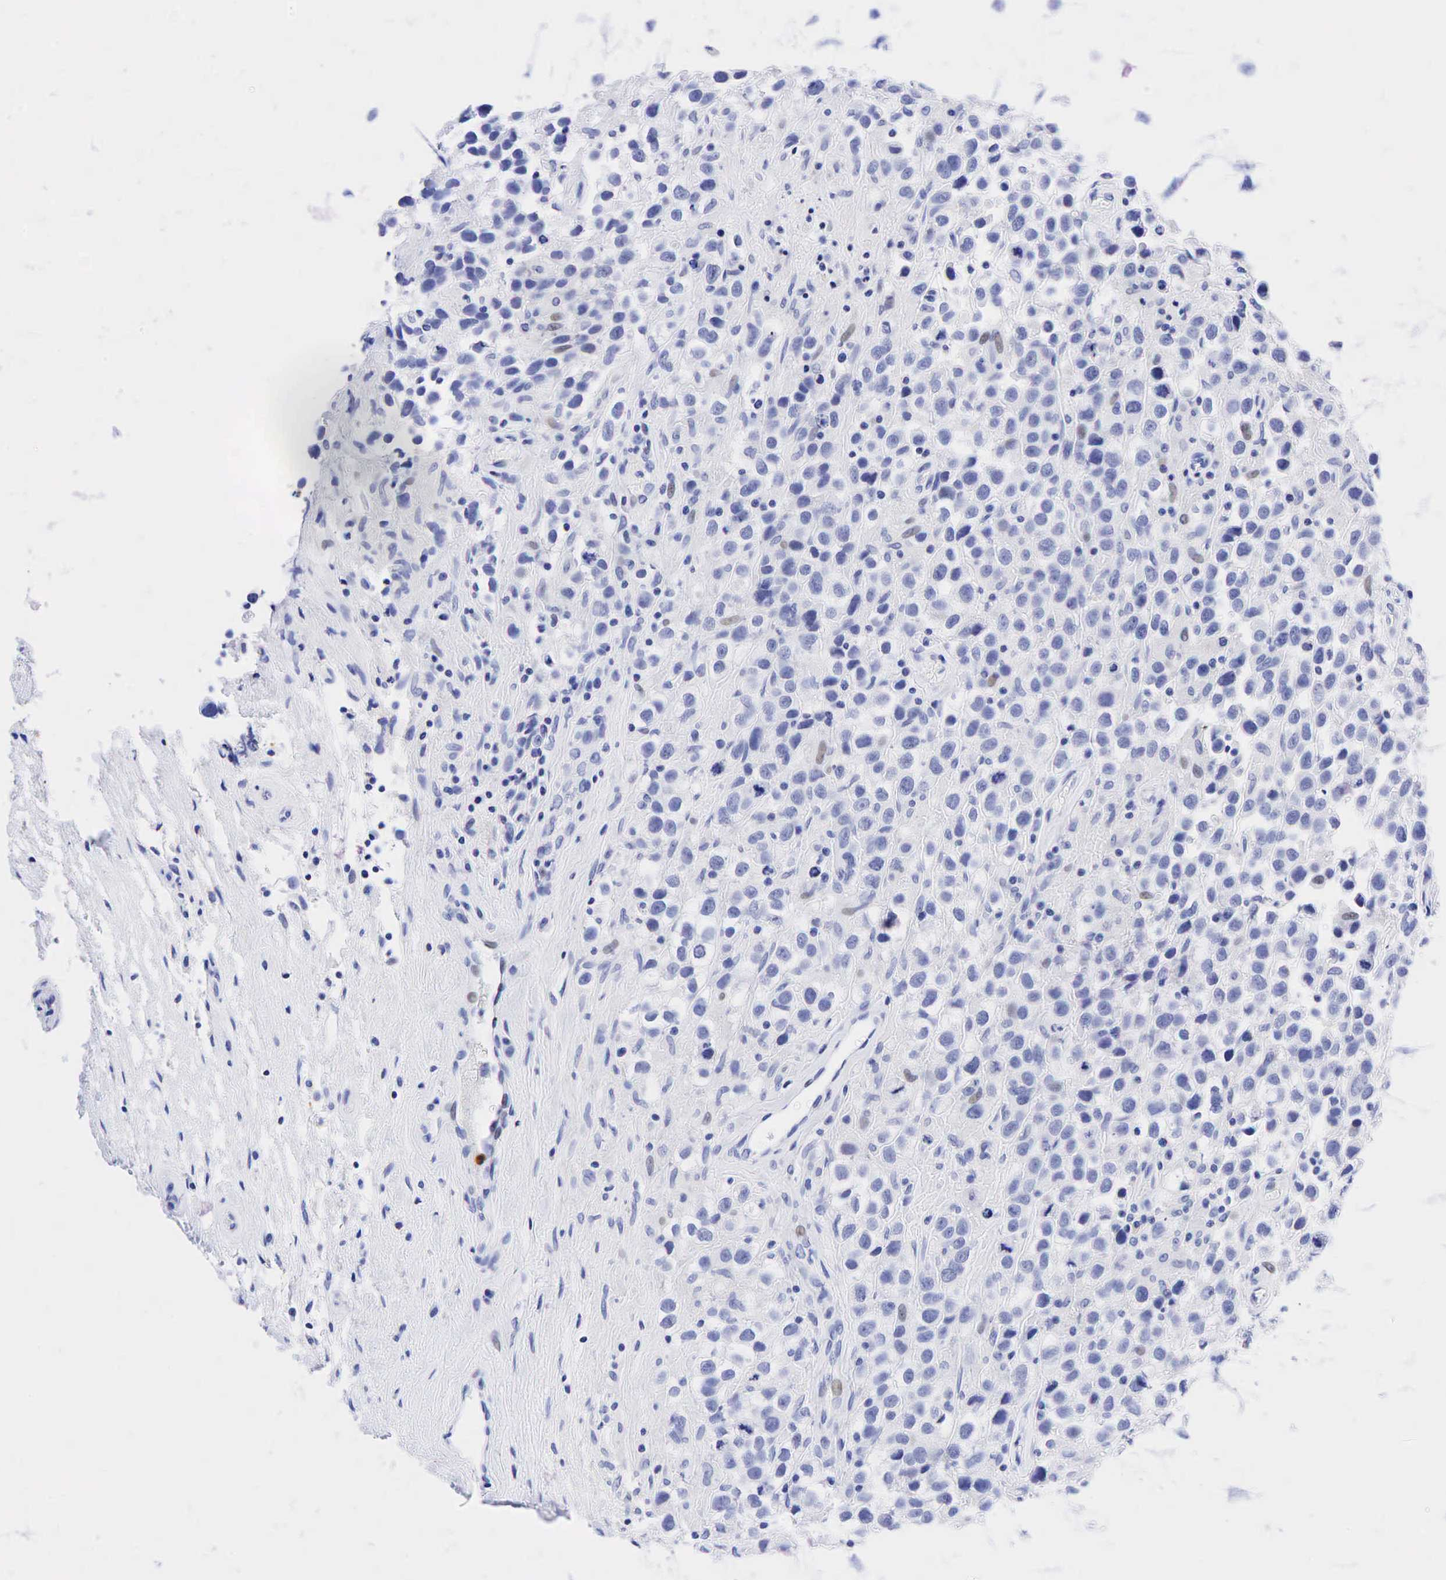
{"staining": {"intensity": "weak", "quantity": "<25%", "location": "nuclear"}, "tissue": "testis cancer", "cell_type": "Tumor cells", "image_type": "cancer", "snomed": [{"axis": "morphology", "description": "Seminoma, NOS"}, {"axis": "topography", "description": "Testis"}], "caption": "Immunohistochemistry histopathology image of human testis seminoma stained for a protein (brown), which displays no positivity in tumor cells.", "gene": "FUT4", "patient": {"sex": "male", "age": 43}}